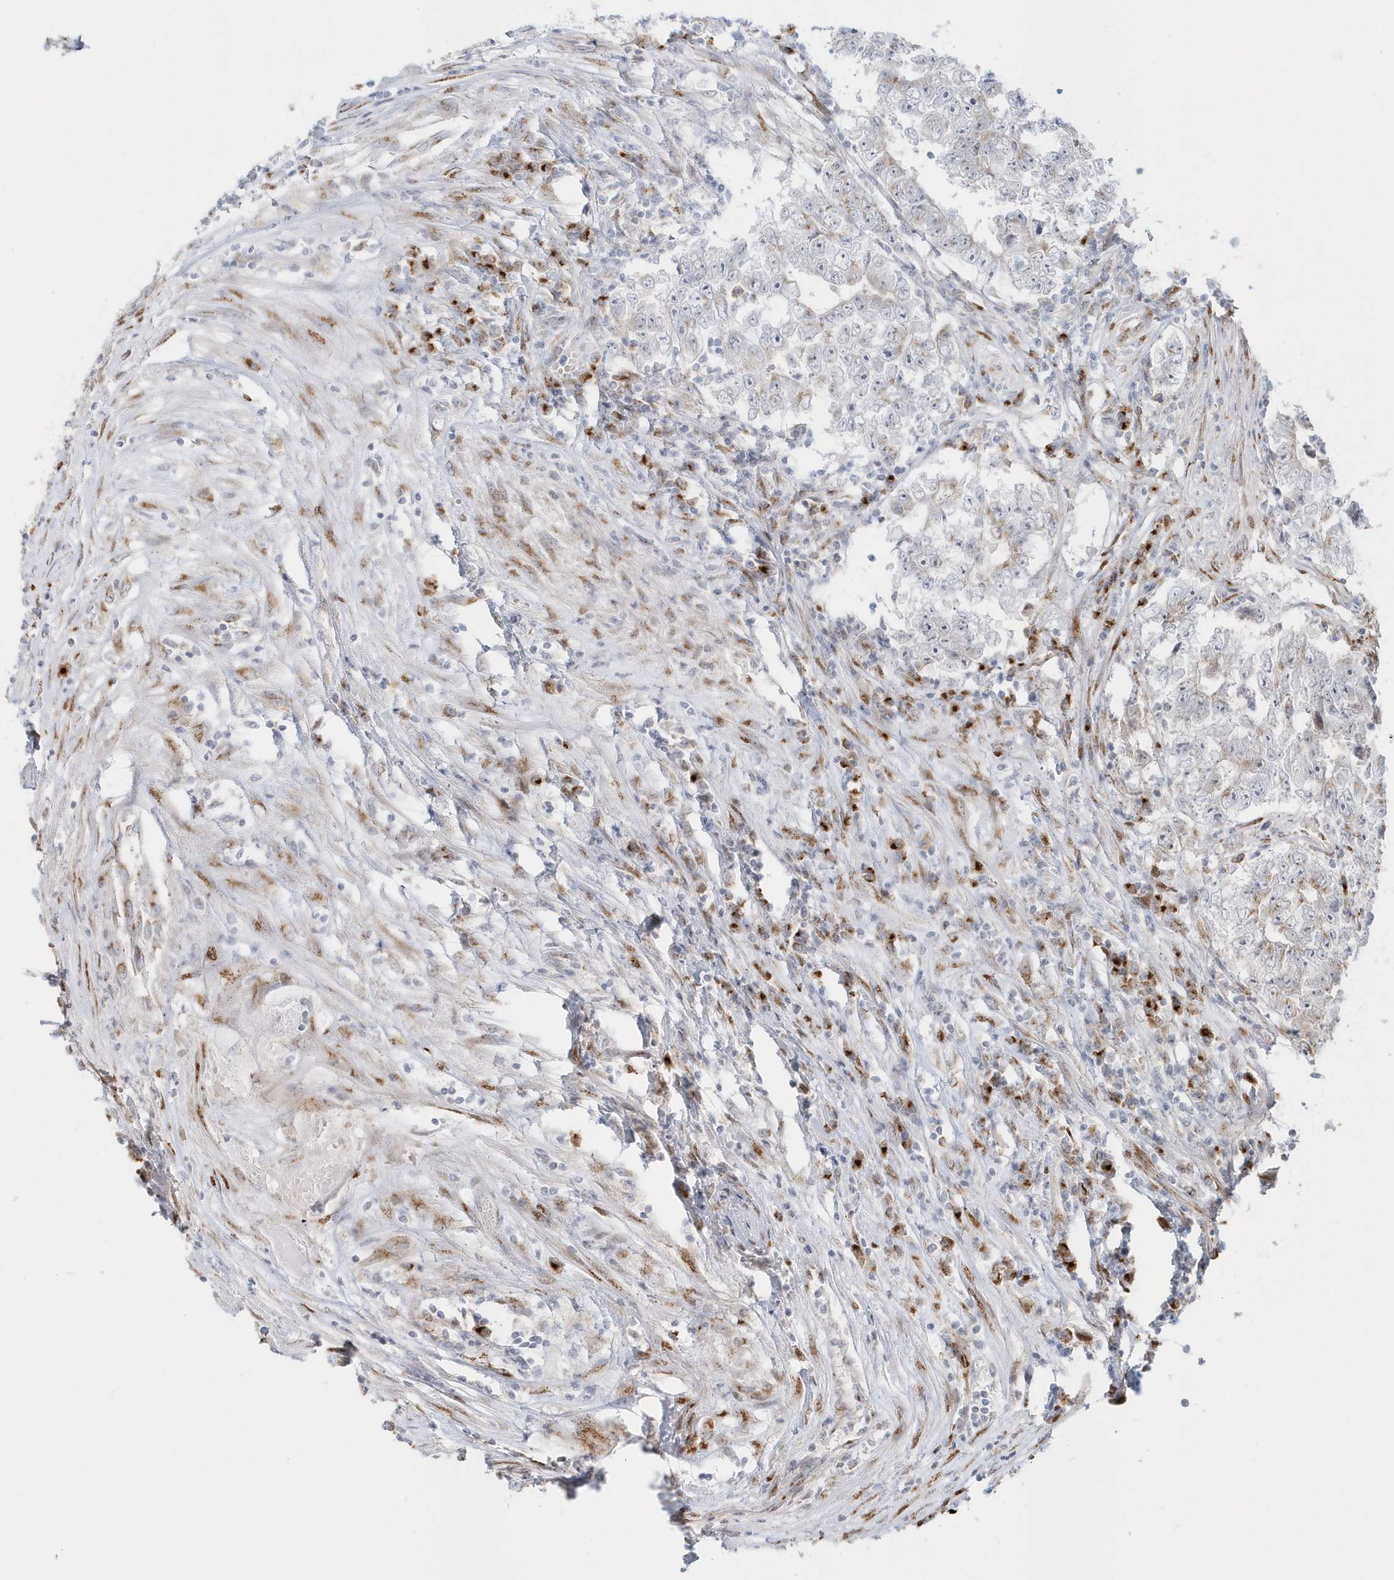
{"staining": {"intensity": "weak", "quantity": "<25%", "location": "cytoplasmic/membranous"}, "tissue": "testis cancer", "cell_type": "Tumor cells", "image_type": "cancer", "snomed": [{"axis": "morphology", "description": "Carcinoma, Embryonal, NOS"}, {"axis": "topography", "description": "Testis"}], "caption": "Immunohistochemistry (IHC) micrograph of testis embryonal carcinoma stained for a protein (brown), which reveals no expression in tumor cells. (Brightfield microscopy of DAB (3,3'-diaminobenzidine) immunohistochemistry at high magnification).", "gene": "DHFR", "patient": {"sex": "male", "age": 25}}